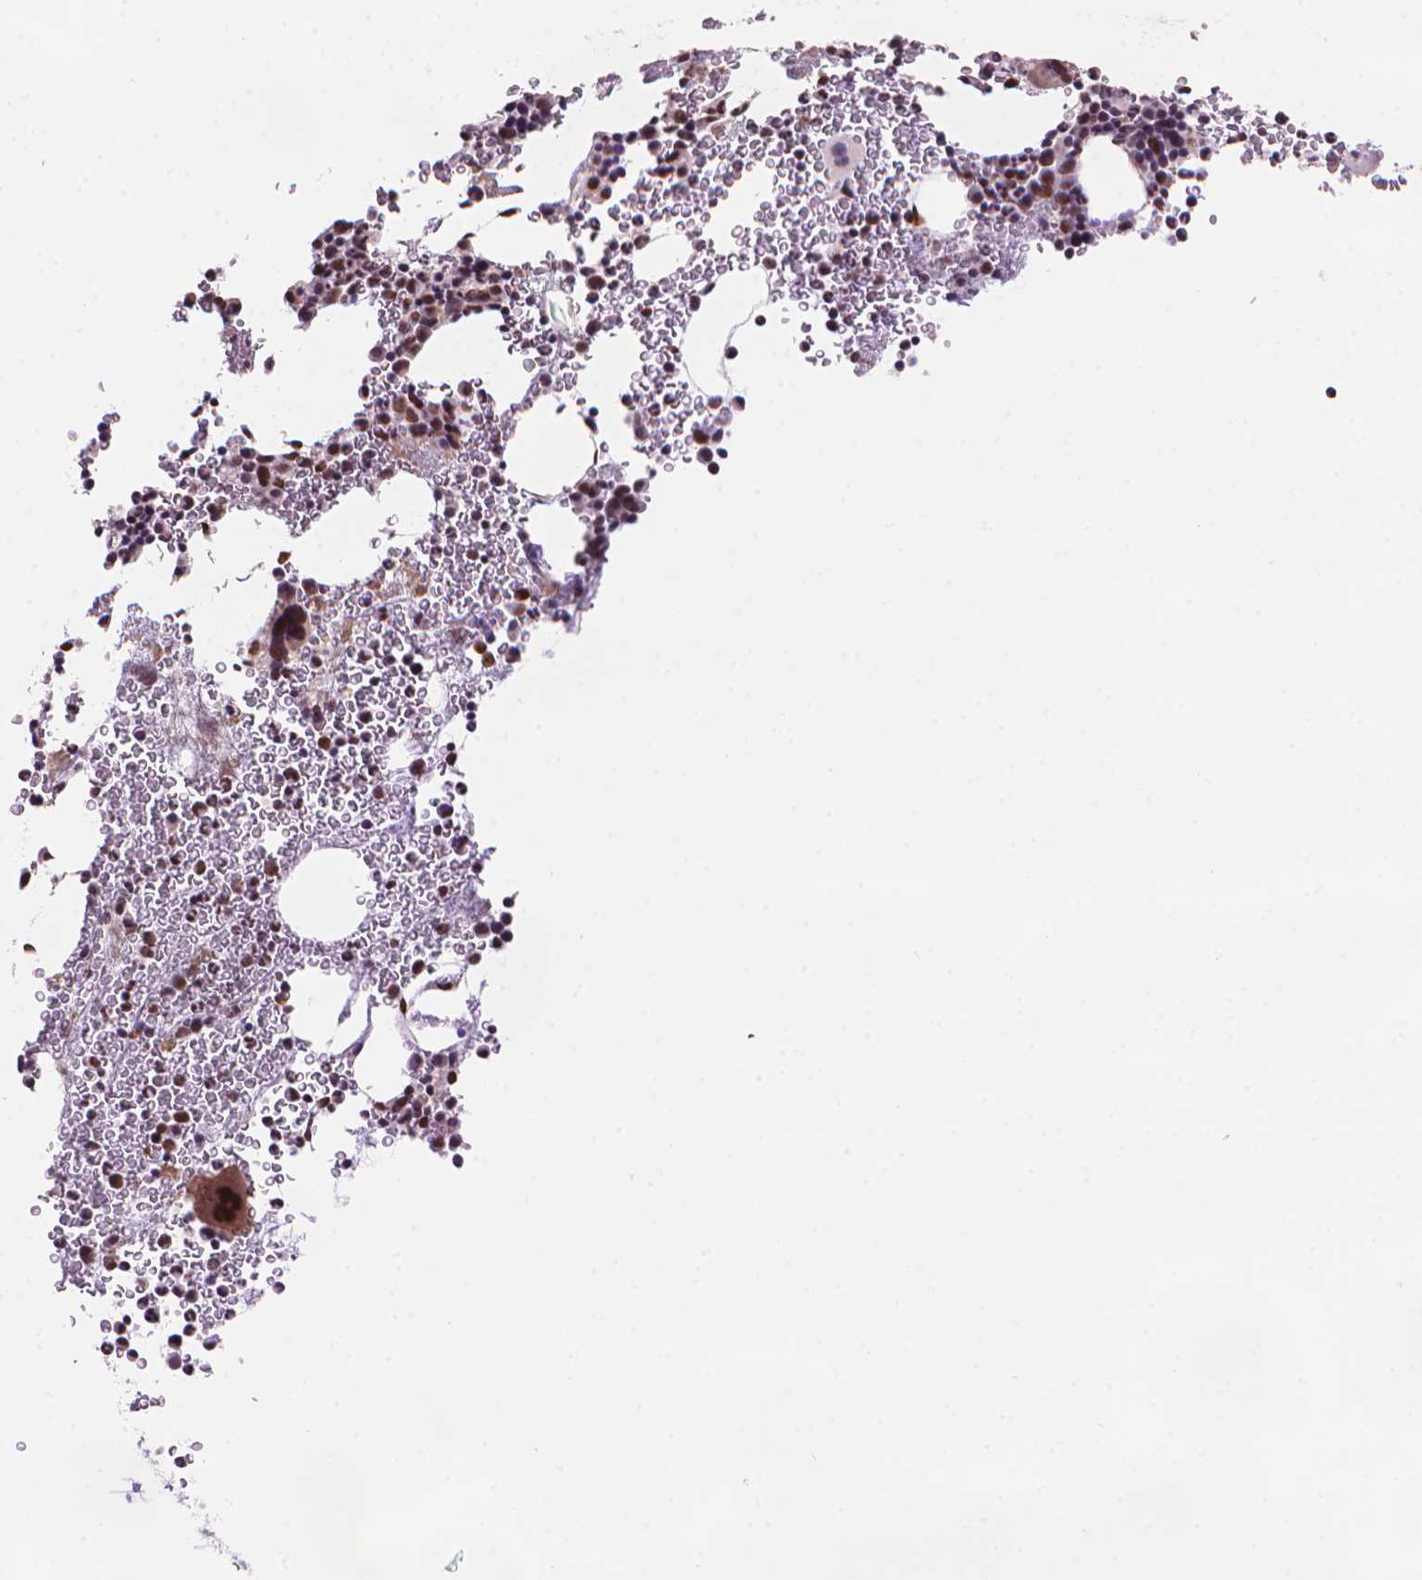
{"staining": {"intensity": "strong", "quantity": "<25%", "location": "nuclear"}, "tissue": "bone marrow", "cell_type": "Hematopoietic cells", "image_type": "normal", "snomed": [{"axis": "morphology", "description": "Normal tissue, NOS"}, {"axis": "topography", "description": "Bone marrow"}], "caption": "Protein expression analysis of benign bone marrow reveals strong nuclear staining in about <25% of hematopoietic cells.", "gene": "UBN1", "patient": {"sex": "female", "age": 56}}